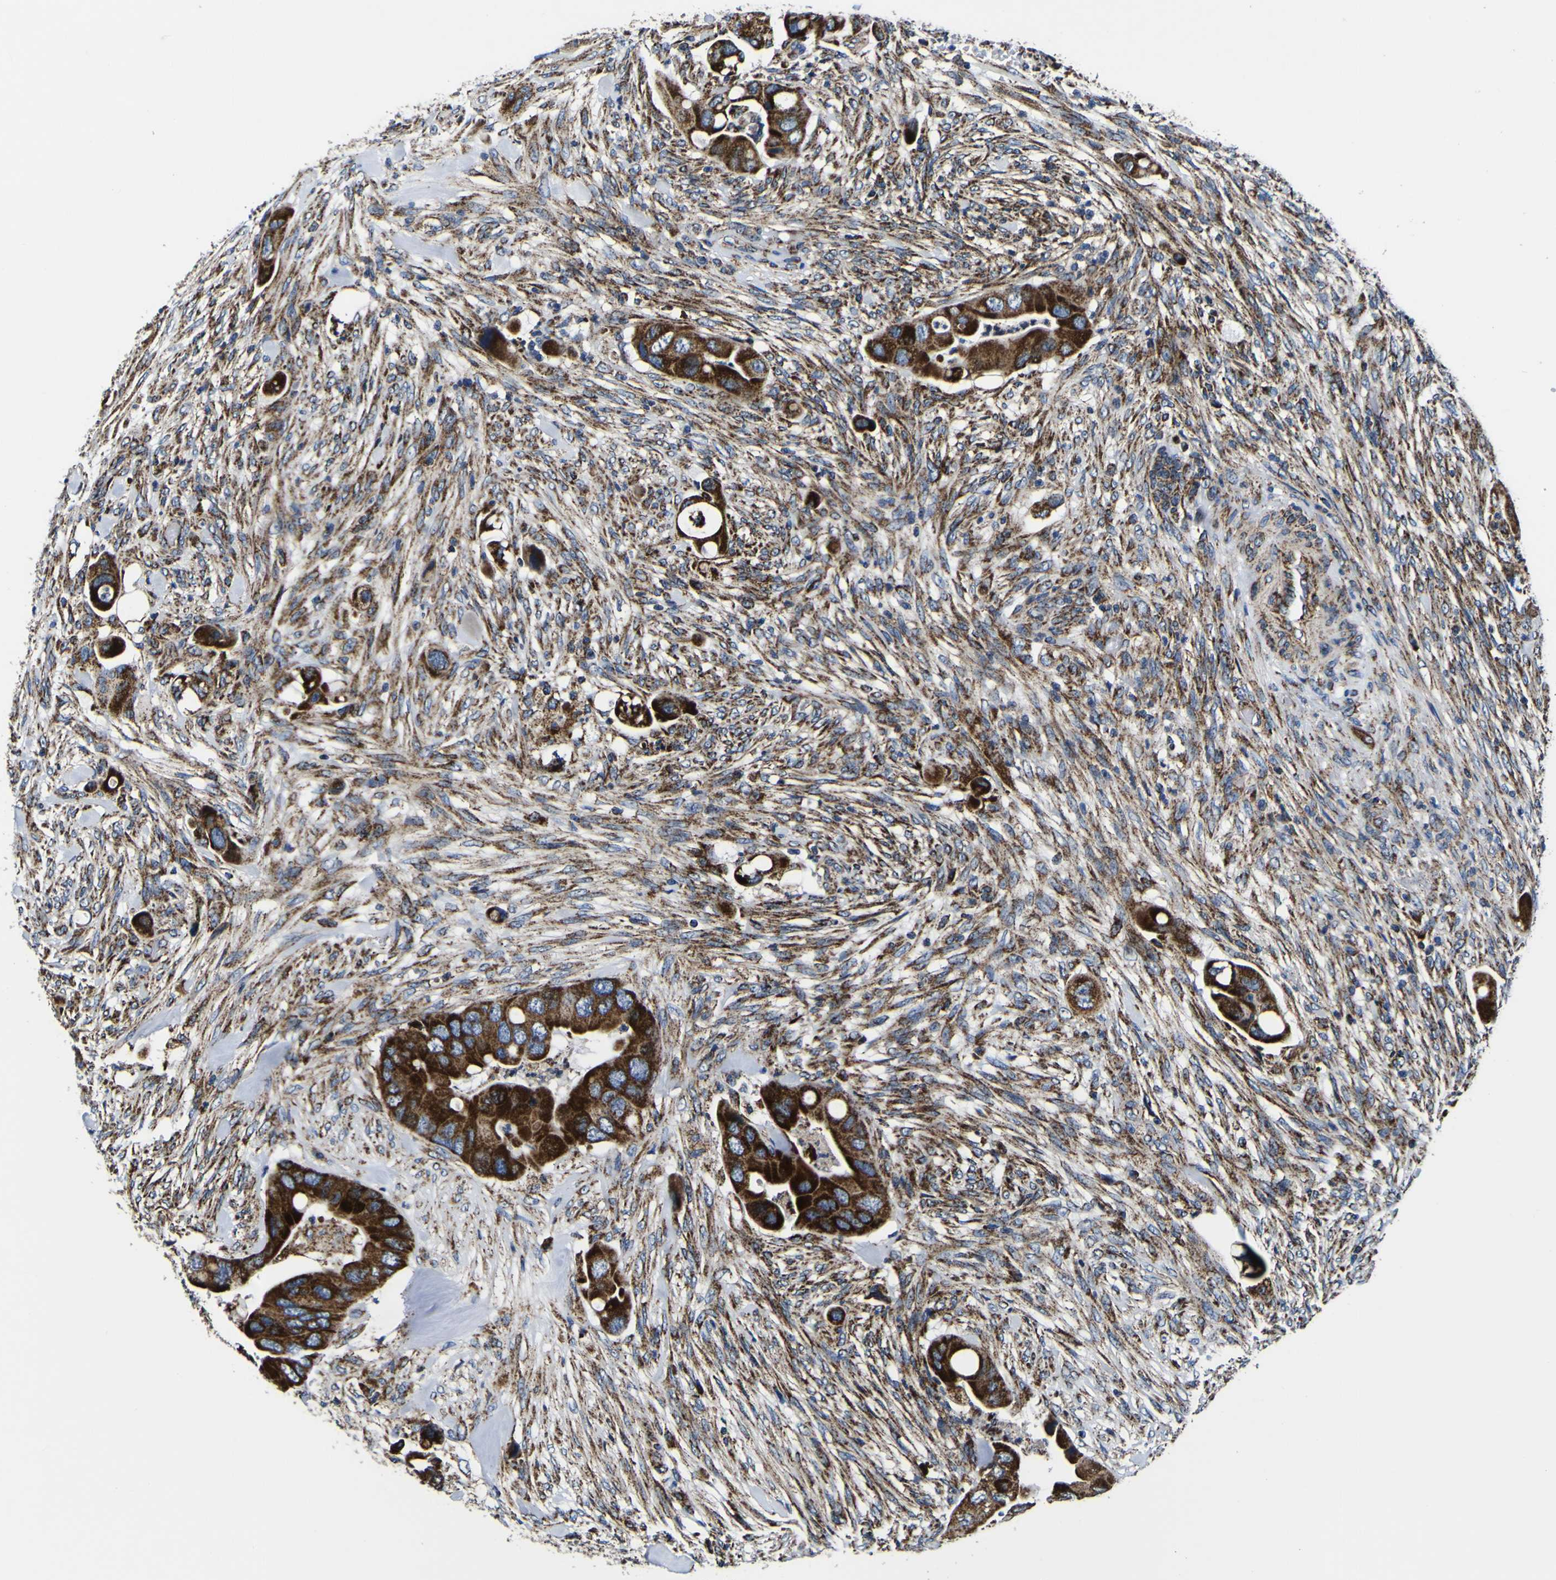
{"staining": {"intensity": "strong", "quantity": ">75%", "location": "cytoplasmic/membranous"}, "tissue": "colorectal cancer", "cell_type": "Tumor cells", "image_type": "cancer", "snomed": [{"axis": "morphology", "description": "Adenocarcinoma, NOS"}, {"axis": "topography", "description": "Rectum"}], "caption": "Strong cytoplasmic/membranous expression is seen in about >75% of tumor cells in adenocarcinoma (colorectal).", "gene": "PTRH2", "patient": {"sex": "female", "age": 57}}